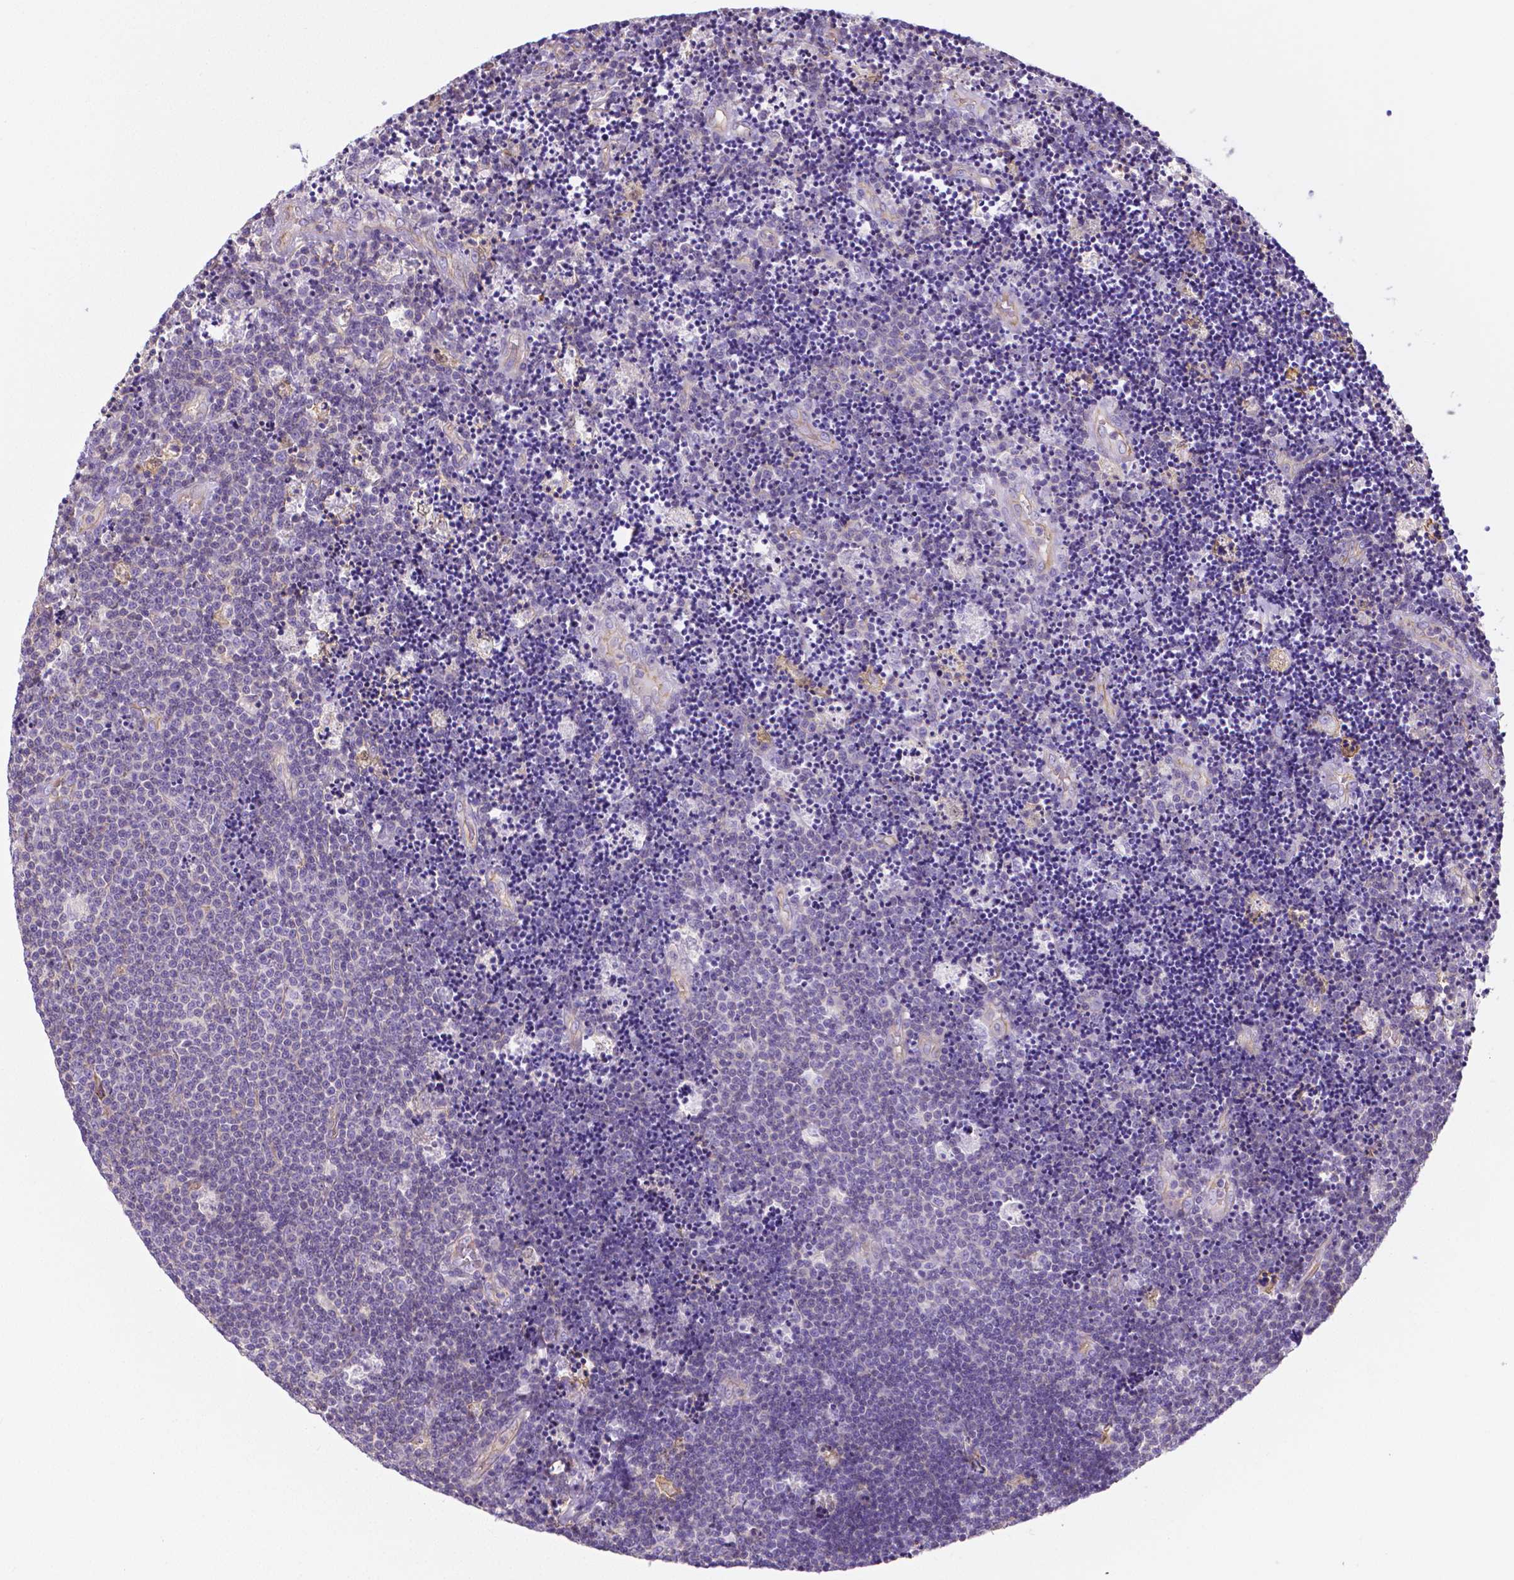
{"staining": {"intensity": "negative", "quantity": "none", "location": "none"}, "tissue": "lymphoma", "cell_type": "Tumor cells", "image_type": "cancer", "snomed": [{"axis": "morphology", "description": "Malignant lymphoma, non-Hodgkin's type, Low grade"}, {"axis": "topography", "description": "Brain"}], "caption": "IHC photomicrograph of low-grade malignant lymphoma, non-Hodgkin's type stained for a protein (brown), which shows no expression in tumor cells.", "gene": "CRMP1", "patient": {"sex": "female", "age": 66}}